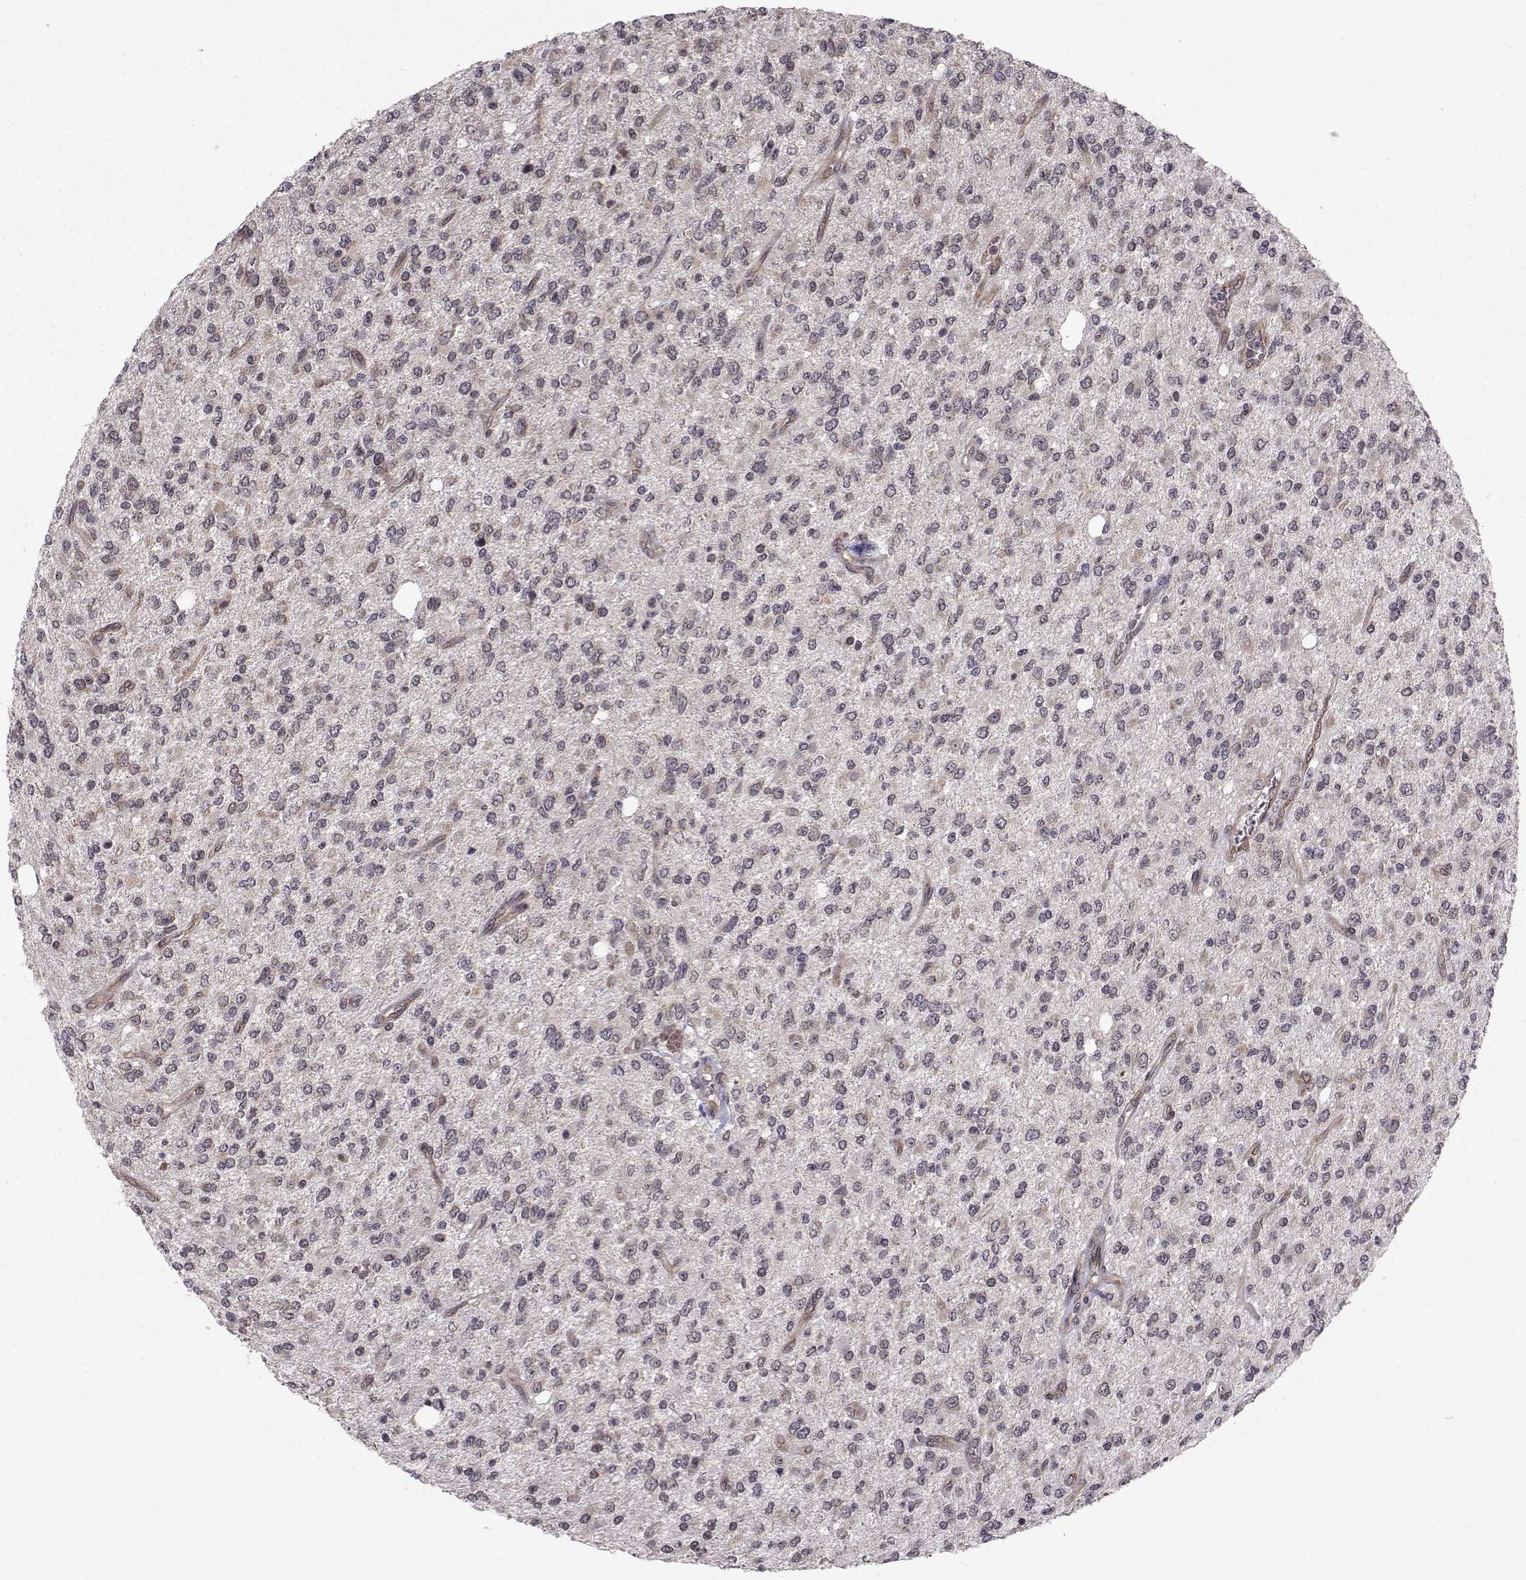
{"staining": {"intensity": "negative", "quantity": "none", "location": "none"}, "tissue": "glioma", "cell_type": "Tumor cells", "image_type": "cancer", "snomed": [{"axis": "morphology", "description": "Glioma, malignant, Low grade"}, {"axis": "topography", "description": "Brain"}], "caption": "This image is of glioma stained with IHC to label a protein in brown with the nuclei are counter-stained blue. There is no positivity in tumor cells. Brightfield microscopy of immunohistochemistry (IHC) stained with DAB (brown) and hematoxylin (blue), captured at high magnification.", "gene": "PKN2", "patient": {"sex": "male", "age": 67}}